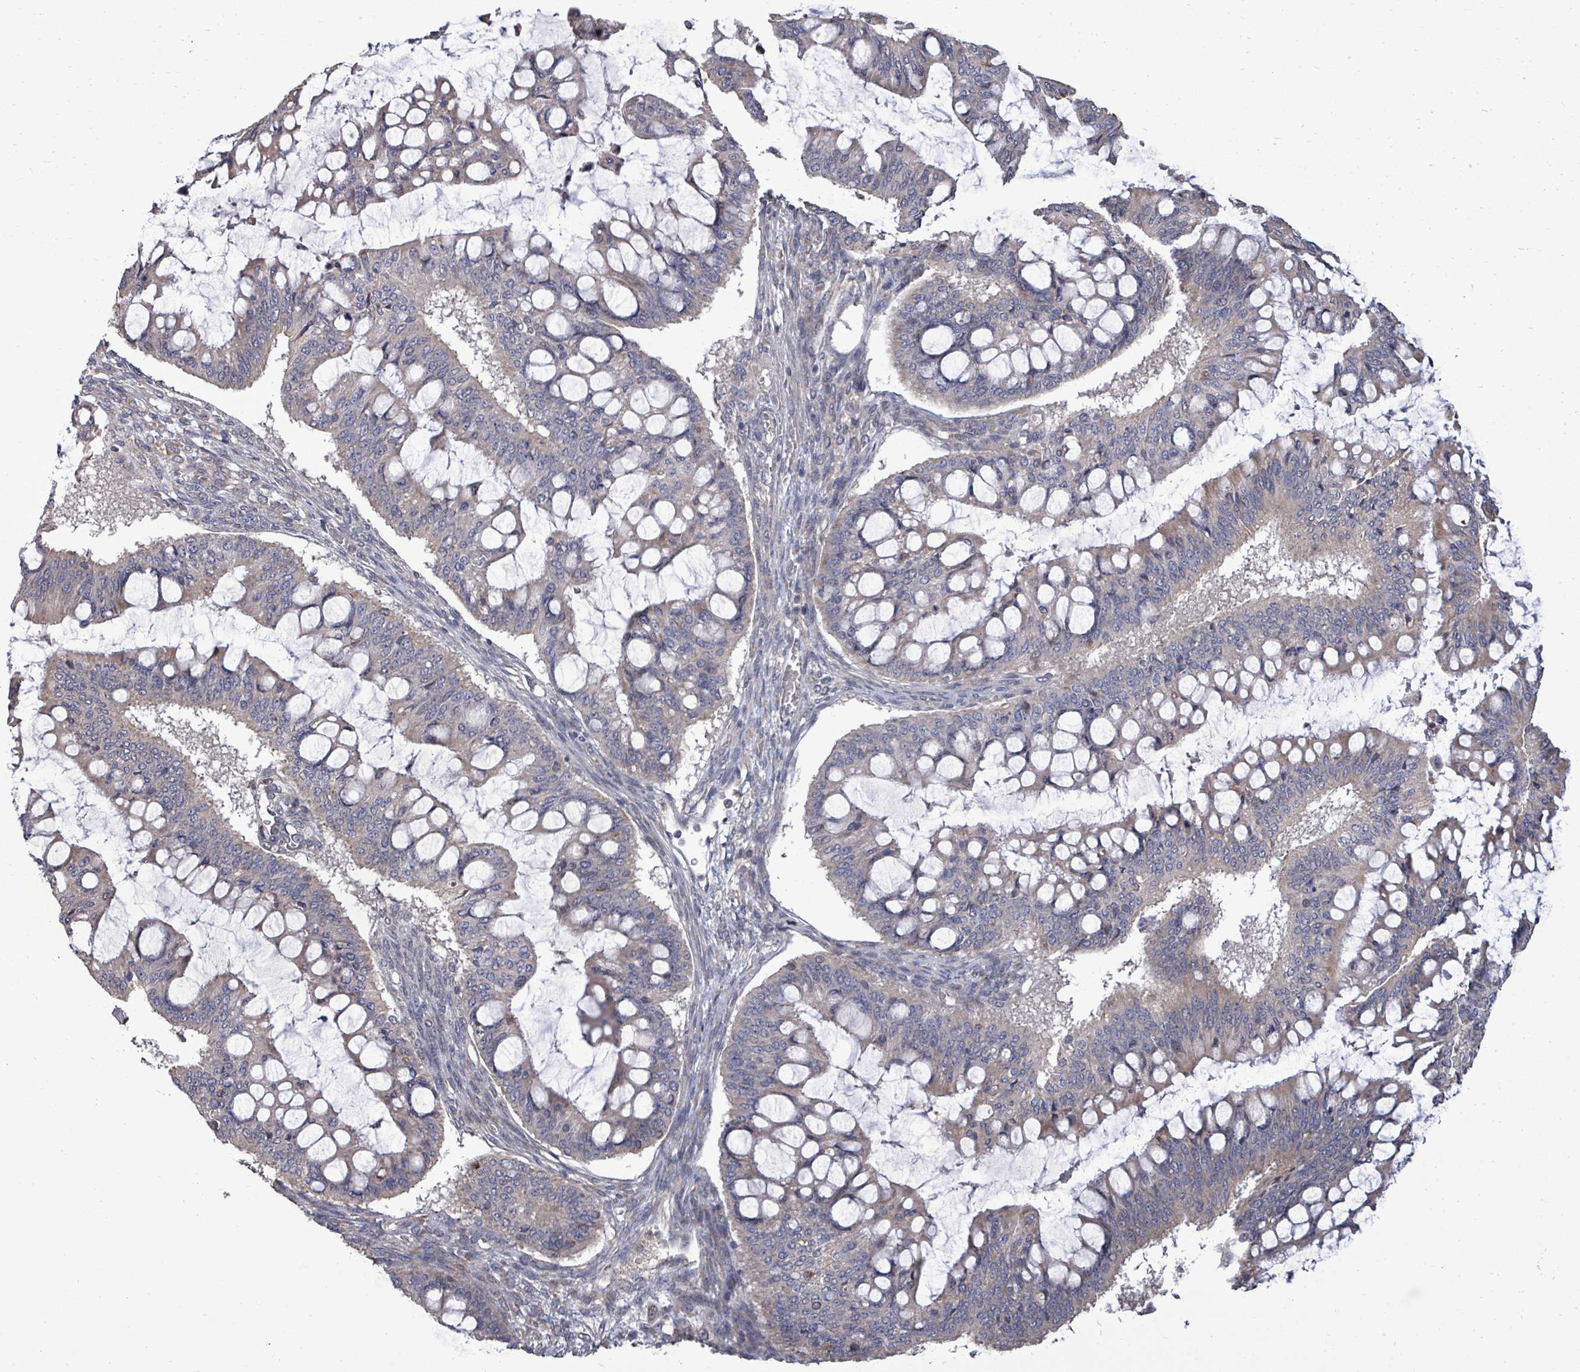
{"staining": {"intensity": "negative", "quantity": "none", "location": "none"}, "tissue": "ovarian cancer", "cell_type": "Tumor cells", "image_type": "cancer", "snomed": [{"axis": "morphology", "description": "Cystadenocarcinoma, mucinous, NOS"}, {"axis": "topography", "description": "Ovary"}], "caption": "IHC histopathology image of mucinous cystadenocarcinoma (ovarian) stained for a protein (brown), which exhibits no expression in tumor cells.", "gene": "POMGNT2", "patient": {"sex": "female", "age": 73}}